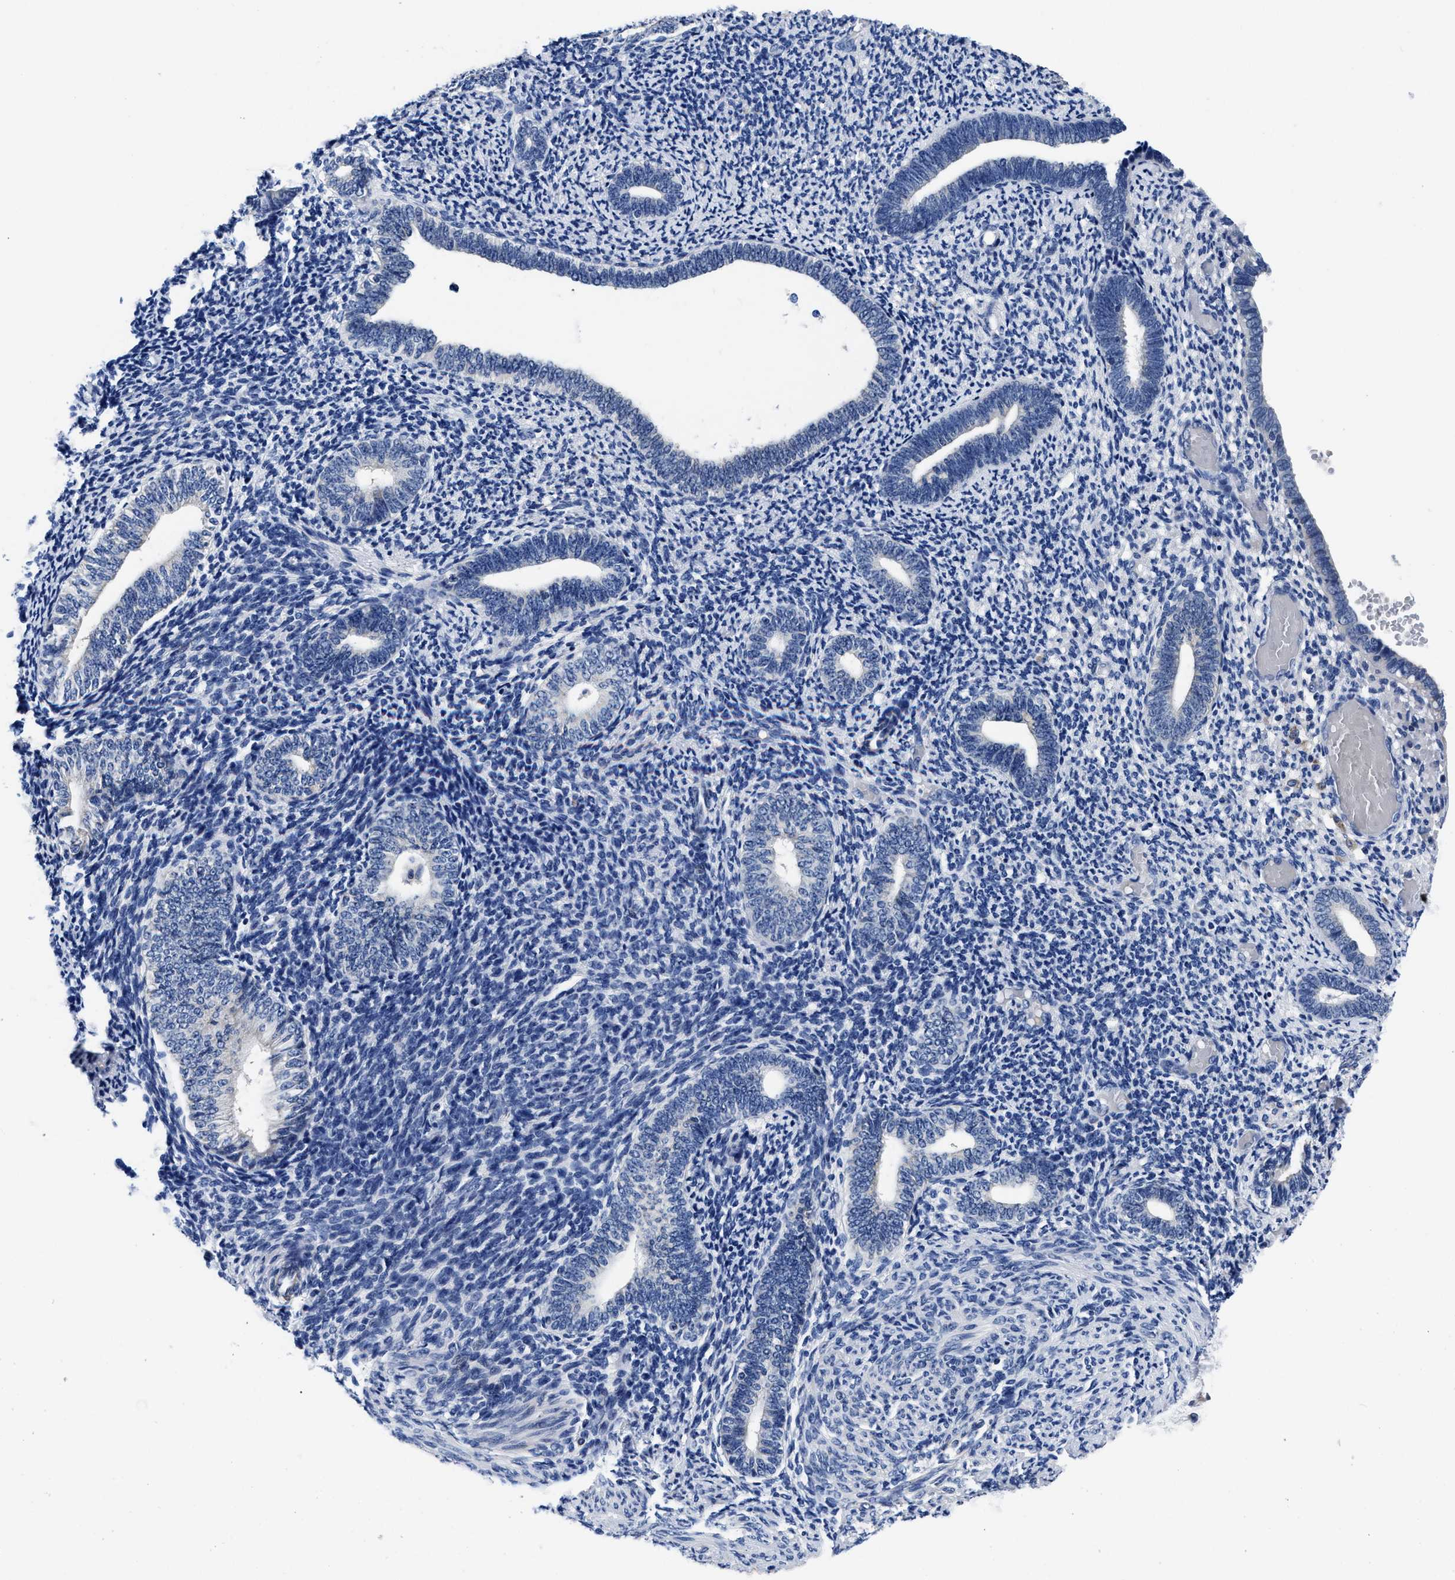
{"staining": {"intensity": "weak", "quantity": "<25%", "location": "cytoplasmic/membranous"}, "tissue": "endometrium", "cell_type": "Cells in endometrial stroma", "image_type": "normal", "snomed": [{"axis": "morphology", "description": "Normal tissue, NOS"}, {"axis": "topography", "description": "Endometrium"}], "caption": "An immunohistochemistry image of unremarkable endometrium is shown. There is no staining in cells in endometrial stroma of endometrium.", "gene": "SLC35F1", "patient": {"sex": "female", "age": 66}}